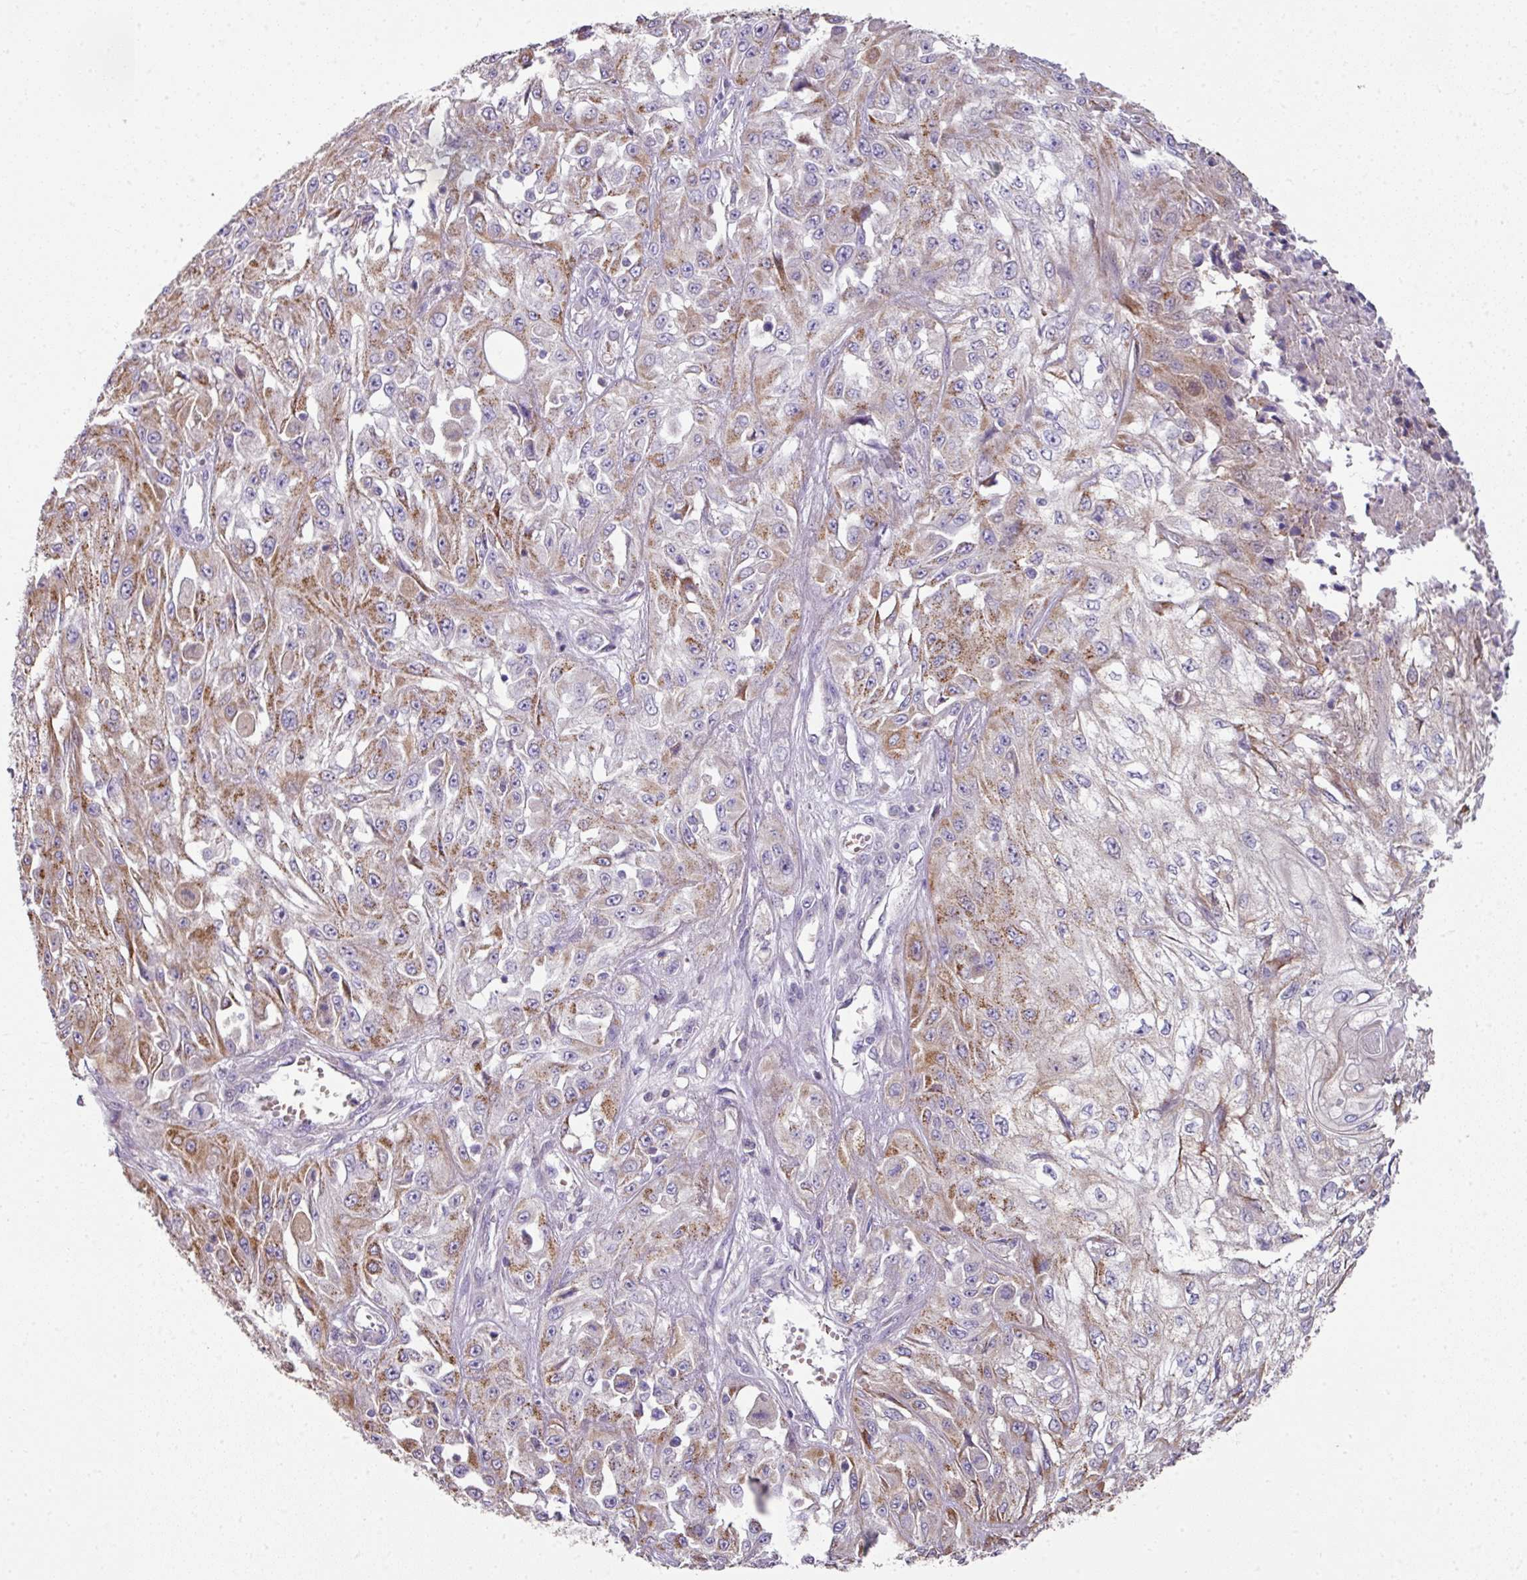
{"staining": {"intensity": "moderate", "quantity": "25%-75%", "location": "cytoplasmic/membranous"}, "tissue": "skin cancer", "cell_type": "Tumor cells", "image_type": "cancer", "snomed": [{"axis": "morphology", "description": "Squamous cell carcinoma, NOS"}, {"axis": "morphology", "description": "Squamous cell carcinoma, metastatic, NOS"}, {"axis": "topography", "description": "Skin"}, {"axis": "topography", "description": "Lymph node"}], "caption": "This histopathology image displays immunohistochemistry (IHC) staining of human skin metastatic squamous cell carcinoma, with medium moderate cytoplasmic/membranous positivity in about 25%-75% of tumor cells.", "gene": "ANKRD18A", "patient": {"sex": "male", "age": 75}}